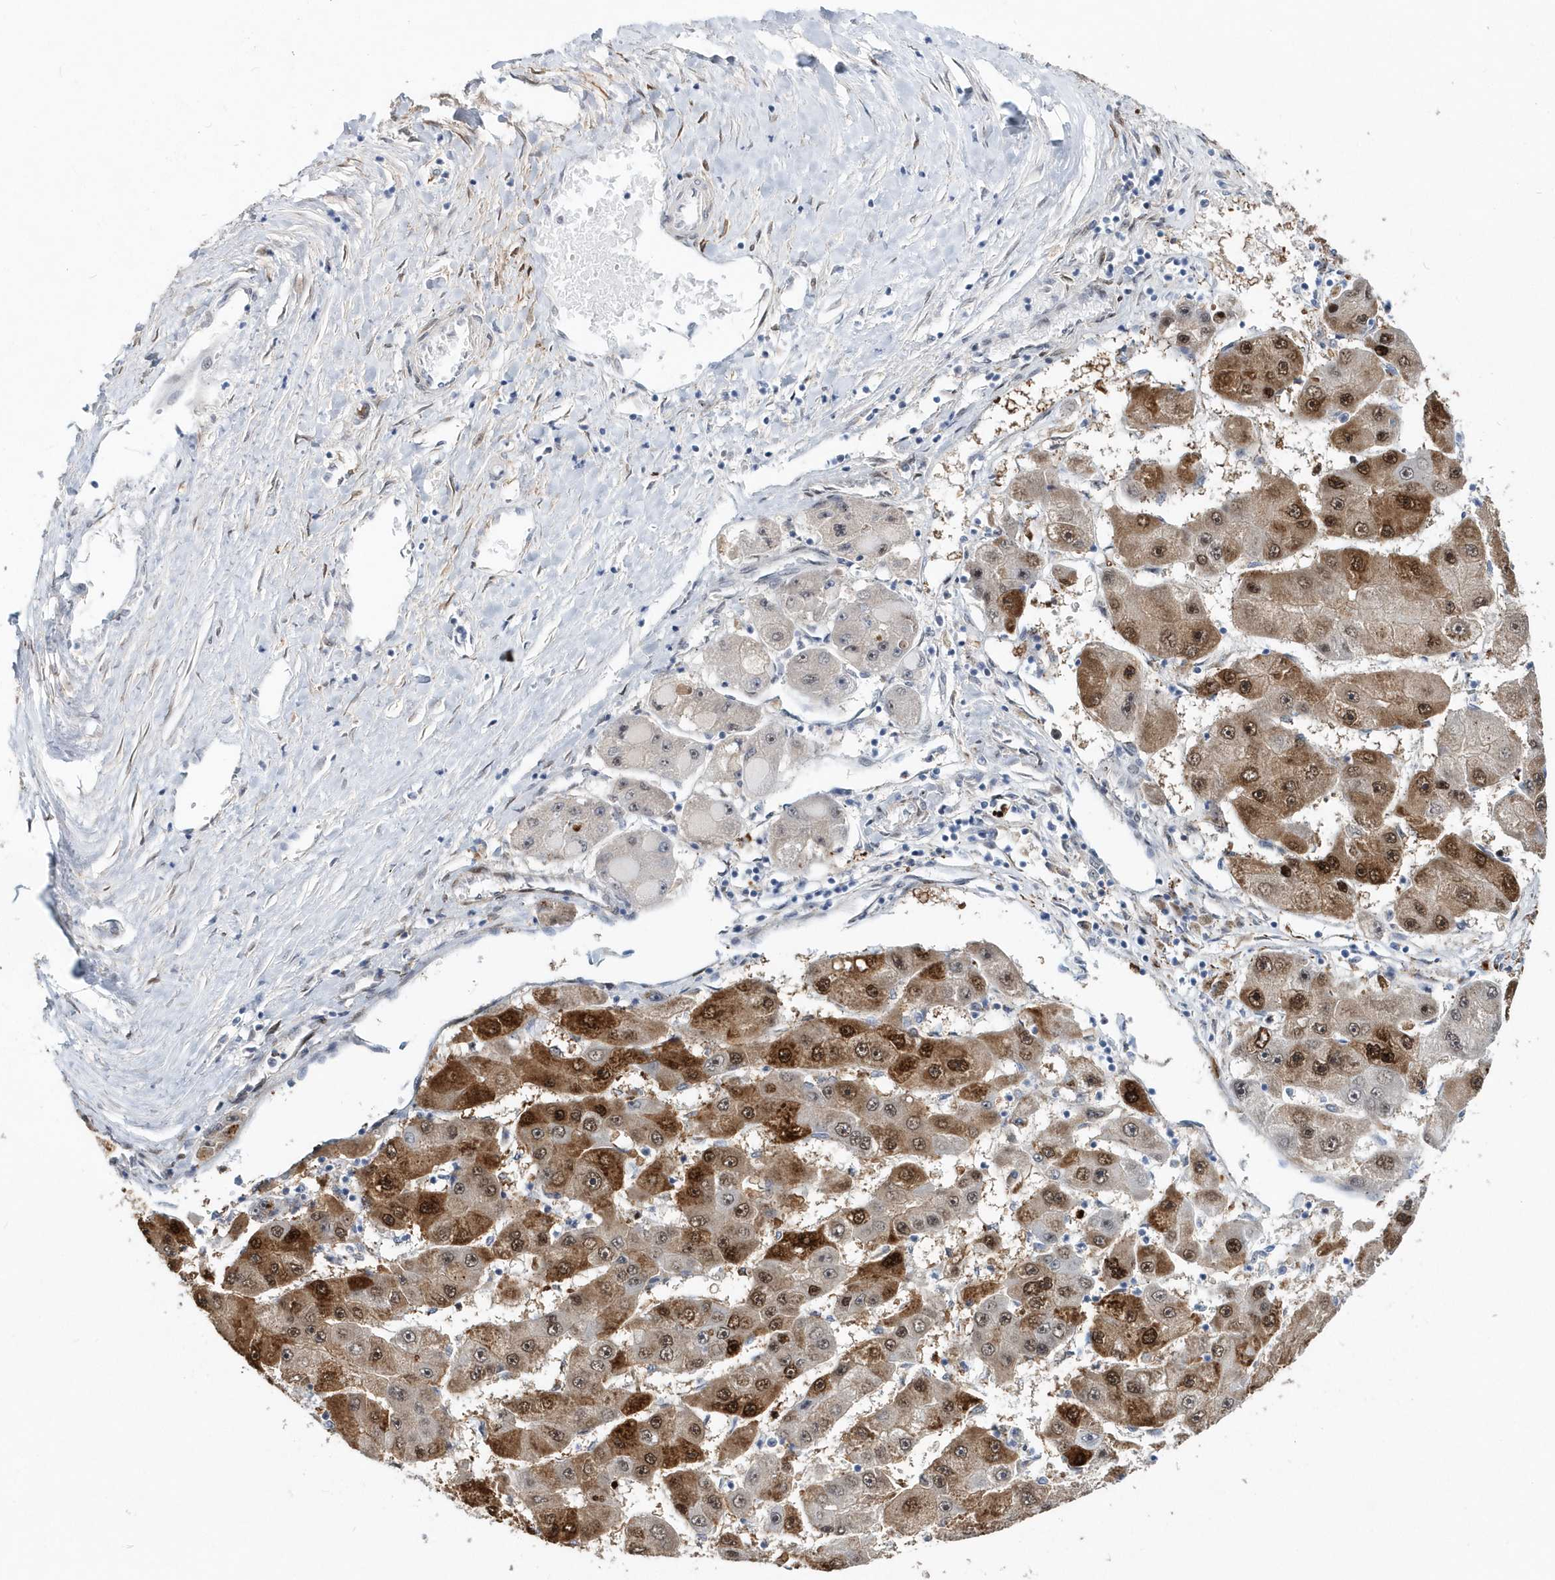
{"staining": {"intensity": "strong", "quantity": "25%-75%", "location": "cytoplasmic/membranous,nuclear"}, "tissue": "liver cancer", "cell_type": "Tumor cells", "image_type": "cancer", "snomed": [{"axis": "morphology", "description": "Carcinoma, Hepatocellular, NOS"}, {"axis": "topography", "description": "Liver"}], "caption": "The photomicrograph exhibits staining of liver cancer, revealing strong cytoplasmic/membranous and nuclear protein expression (brown color) within tumor cells.", "gene": "ASCL4", "patient": {"sex": "female", "age": 61}}